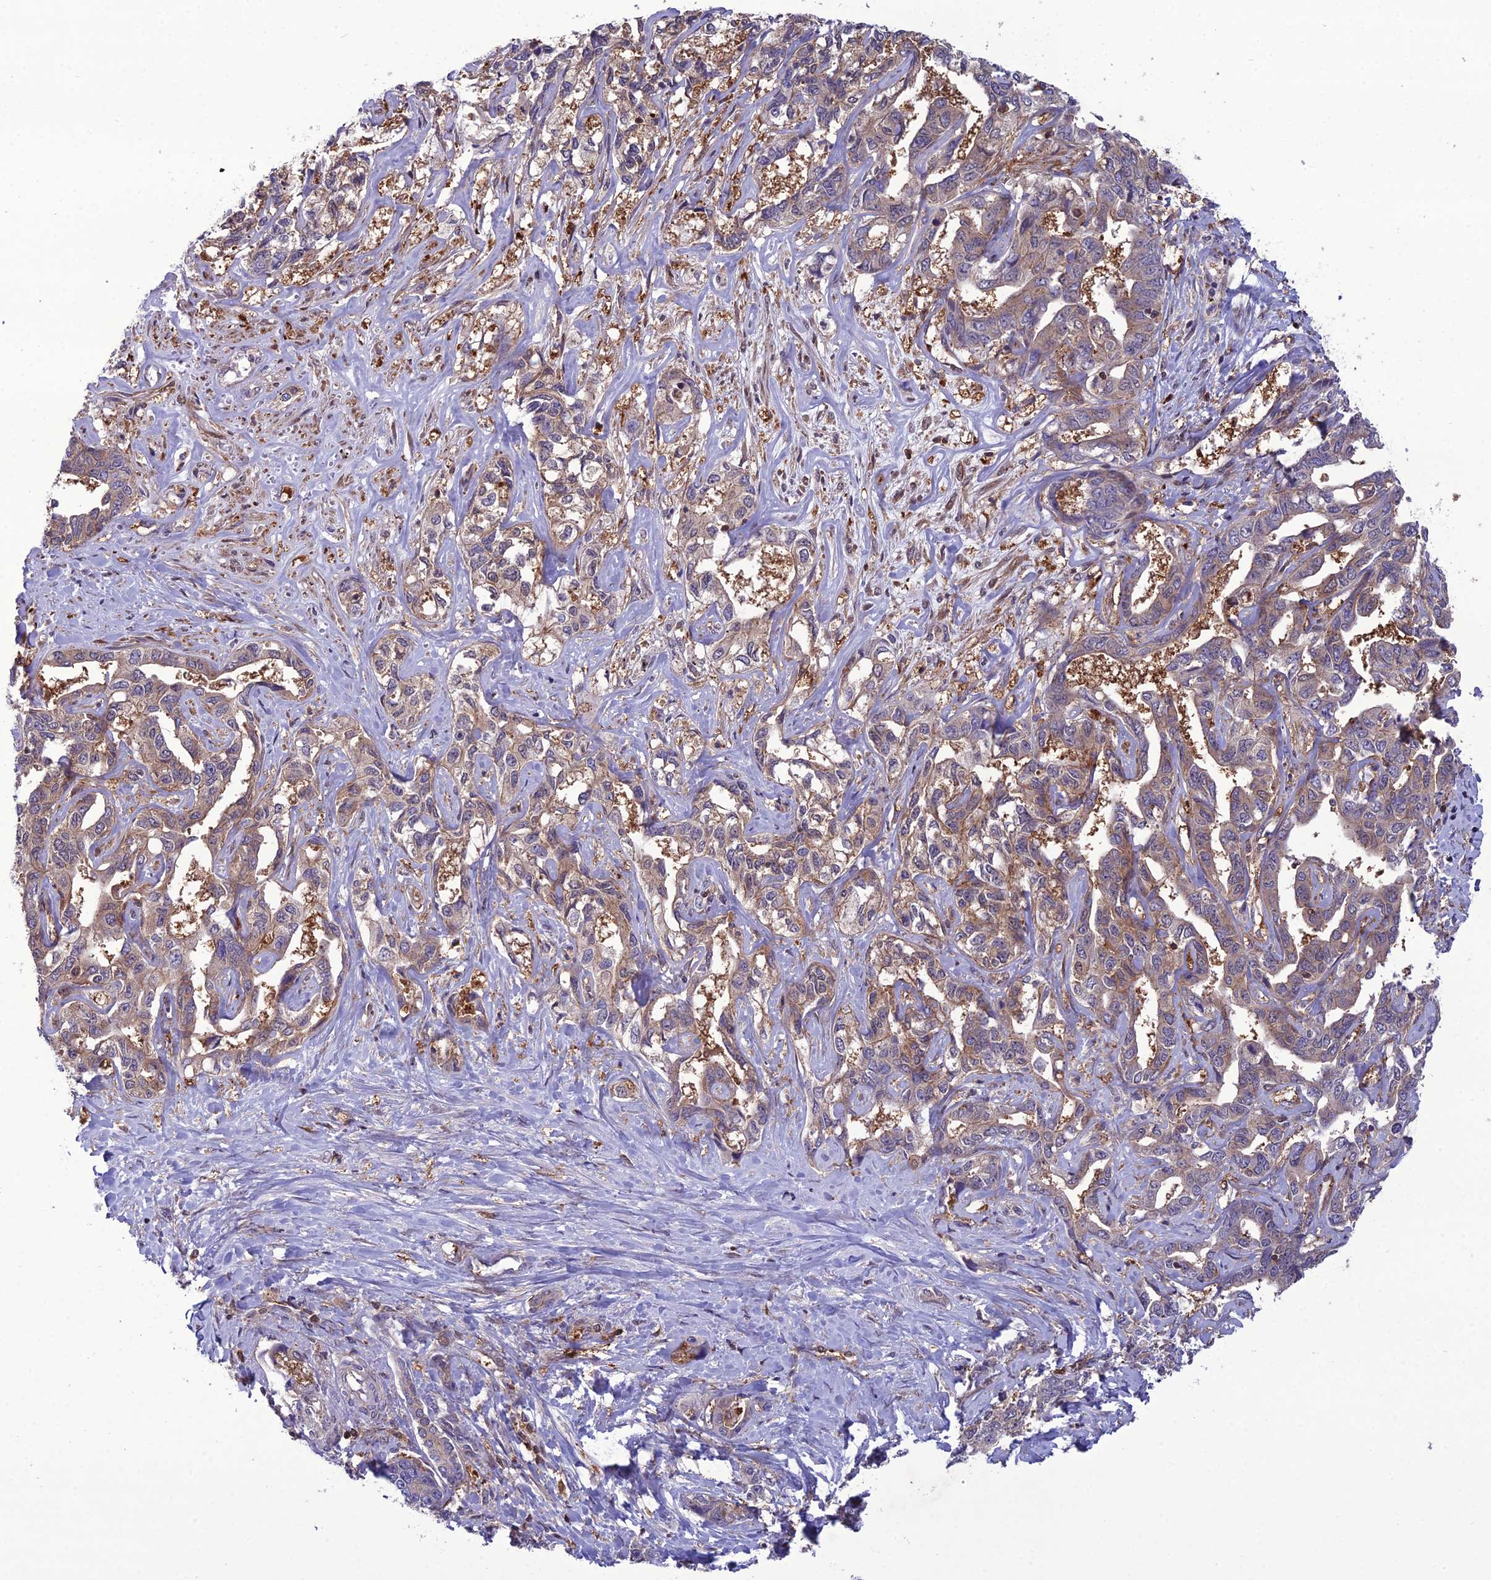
{"staining": {"intensity": "moderate", "quantity": "25%-75%", "location": "cytoplasmic/membranous"}, "tissue": "liver cancer", "cell_type": "Tumor cells", "image_type": "cancer", "snomed": [{"axis": "morphology", "description": "Cholangiocarcinoma"}, {"axis": "topography", "description": "Liver"}], "caption": "An IHC image of tumor tissue is shown. Protein staining in brown labels moderate cytoplasmic/membranous positivity in liver cancer (cholangiocarcinoma) within tumor cells. Using DAB (brown) and hematoxylin (blue) stains, captured at high magnification using brightfield microscopy.", "gene": "GDF6", "patient": {"sex": "male", "age": 59}}